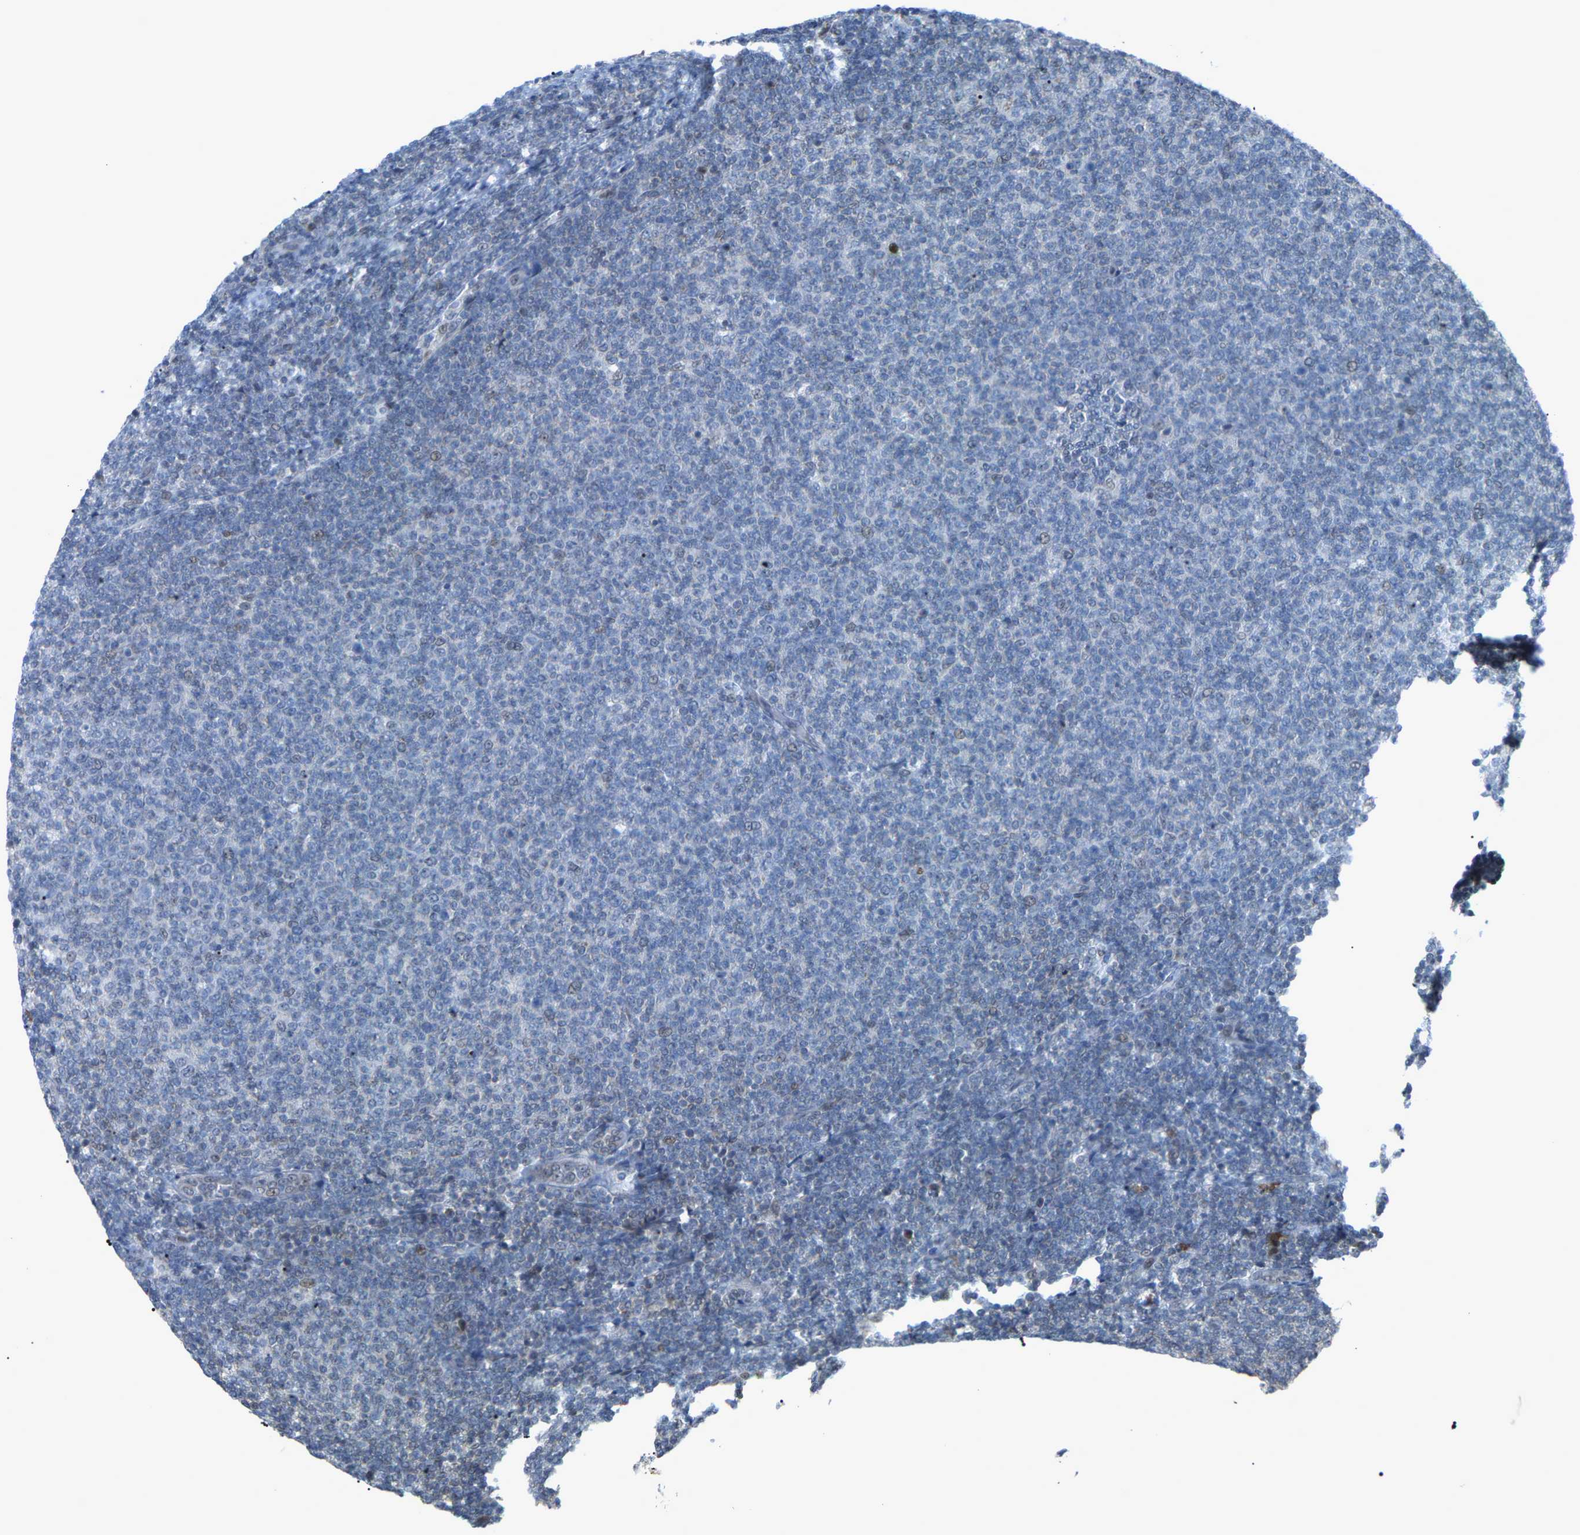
{"staining": {"intensity": "negative", "quantity": "none", "location": "none"}, "tissue": "lymphoma", "cell_type": "Tumor cells", "image_type": "cancer", "snomed": [{"axis": "morphology", "description": "Malignant lymphoma, non-Hodgkin's type, Low grade"}, {"axis": "topography", "description": "Lymph node"}], "caption": "The micrograph demonstrates no significant expression in tumor cells of lymphoma.", "gene": "CROT", "patient": {"sex": "male", "age": 66}}